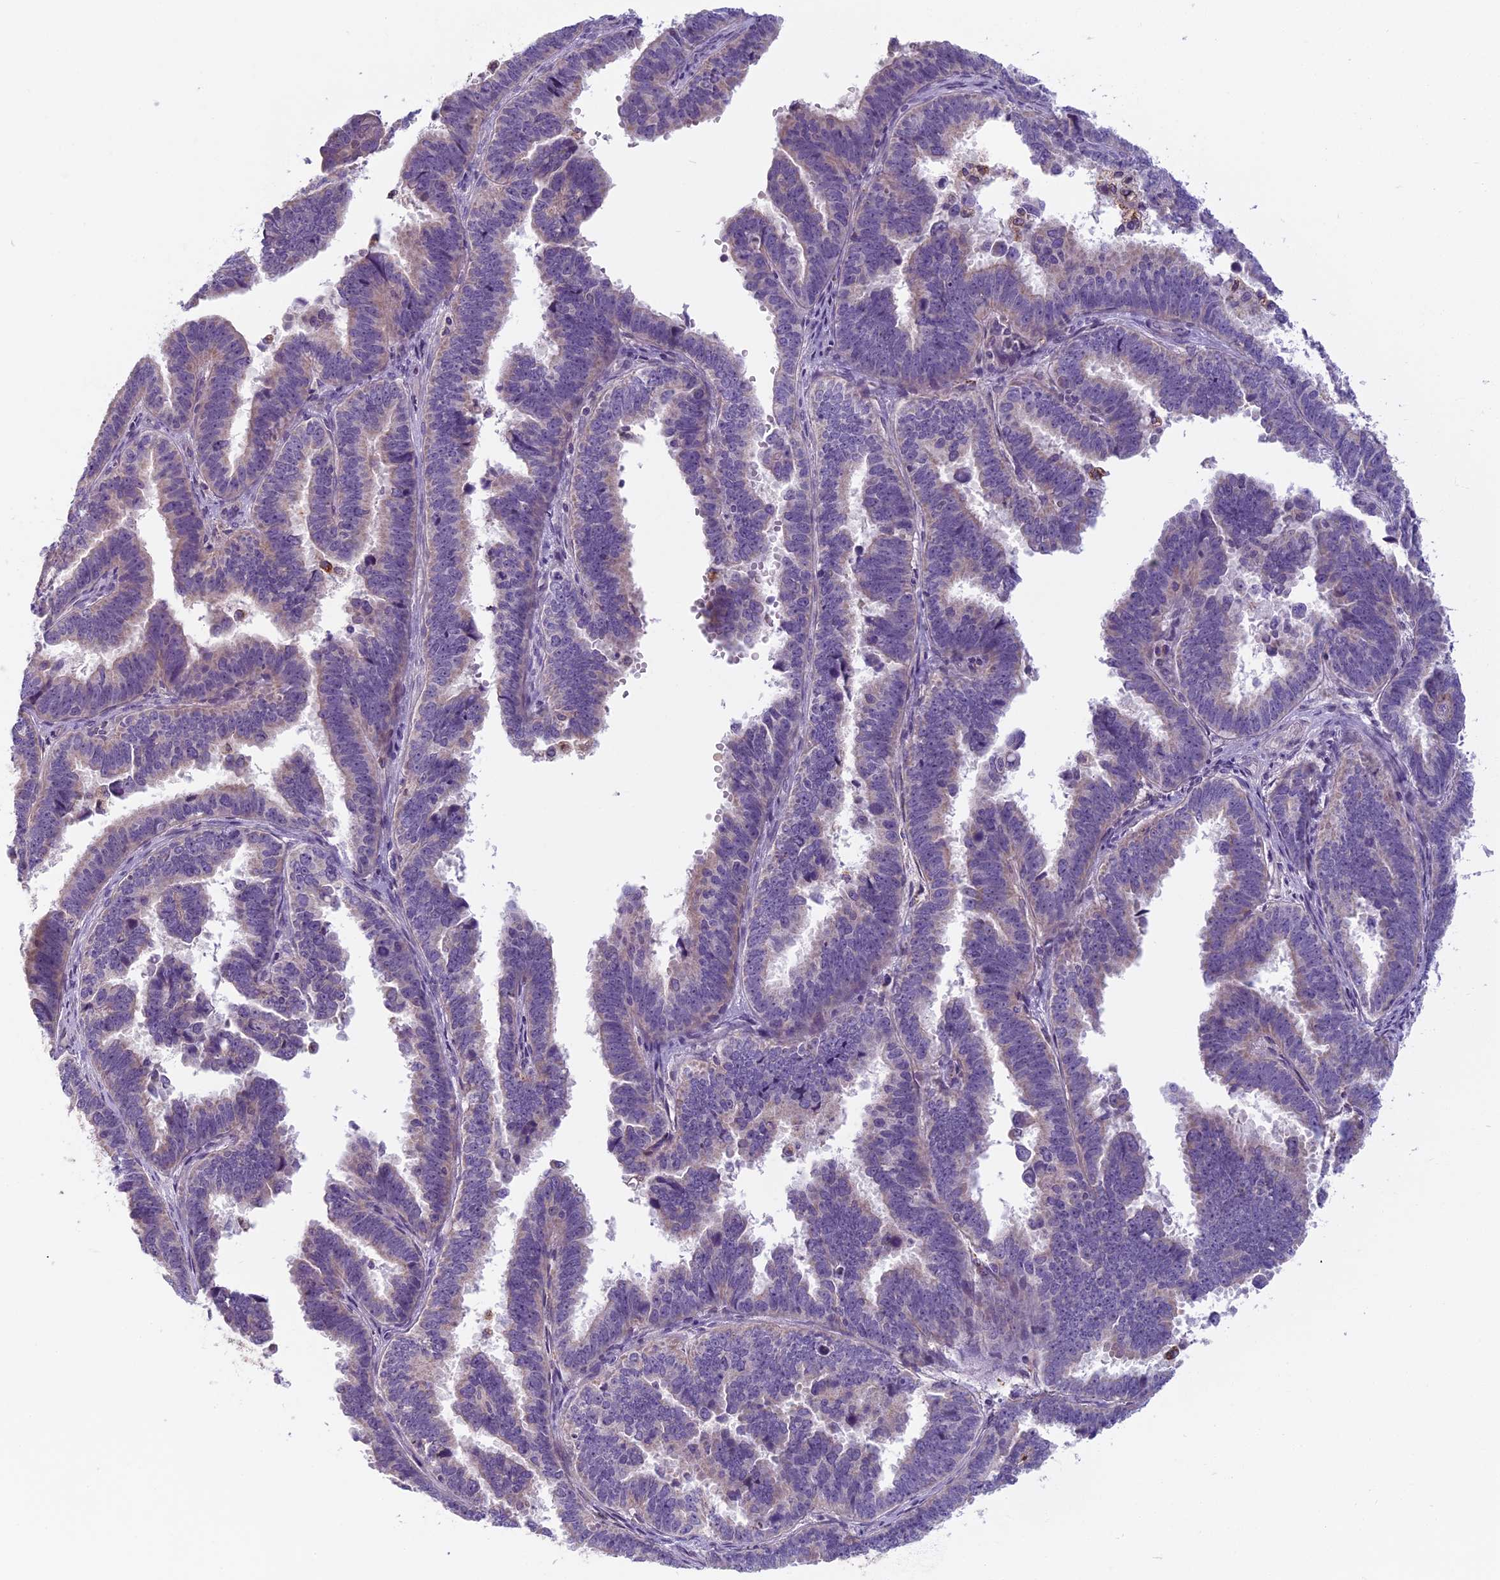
{"staining": {"intensity": "negative", "quantity": "none", "location": "none"}, "tissue": "endometrial cancer", "cell_type": "Tumor cells", "image_type": "cancer", "snomed": [{"axis": "morphology", "description": "Adenocarcinoma, NOS"}, {"axis": "topography", "description": "Endometrium"}], "caption": "IHC of adenocarcinoma (endometrial) reveals no staining in tumor cells.", "gene": "SEMA7A", "patient": {"sex": "female", "age": 75}}